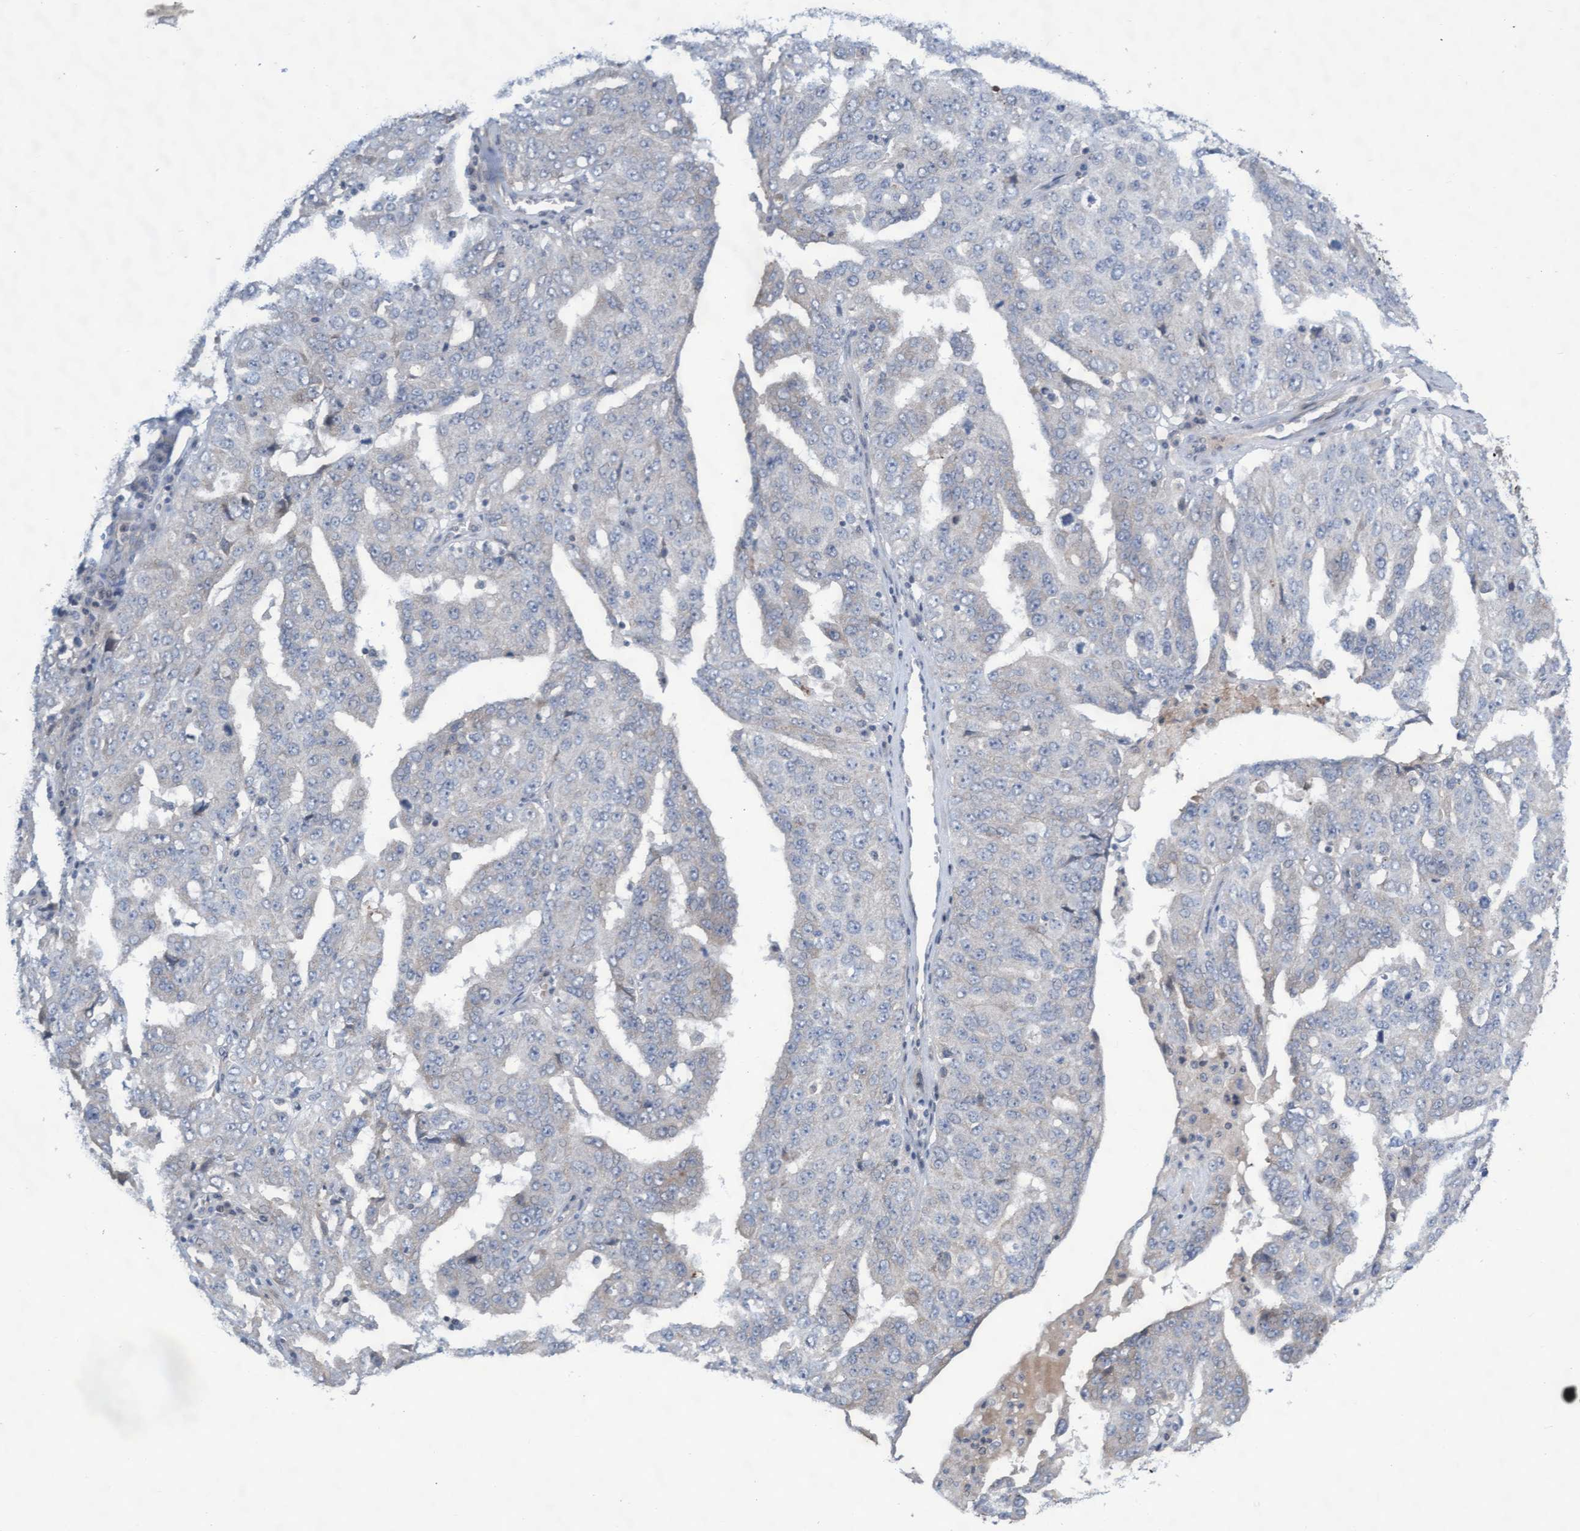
{"staining": {"intensity": "negative", "quantity": "none", "location": "none"}, "tissue": "ovarian cancer", "cell_type": "Tumor cells", "image_type": "cancer", "snomed": [{"axis": "morphology", "description": "Carcinoma, endometroid"}, {"axis": "topography", "description": "Ovary"}], "caption": "IHC image of human endometroid carcinoma (ovarian) stained for a protein (brown), which shows no positivity in tumor cells.", "gene": "ABCF2", "patient": {"sex": "female", "age": 62}}